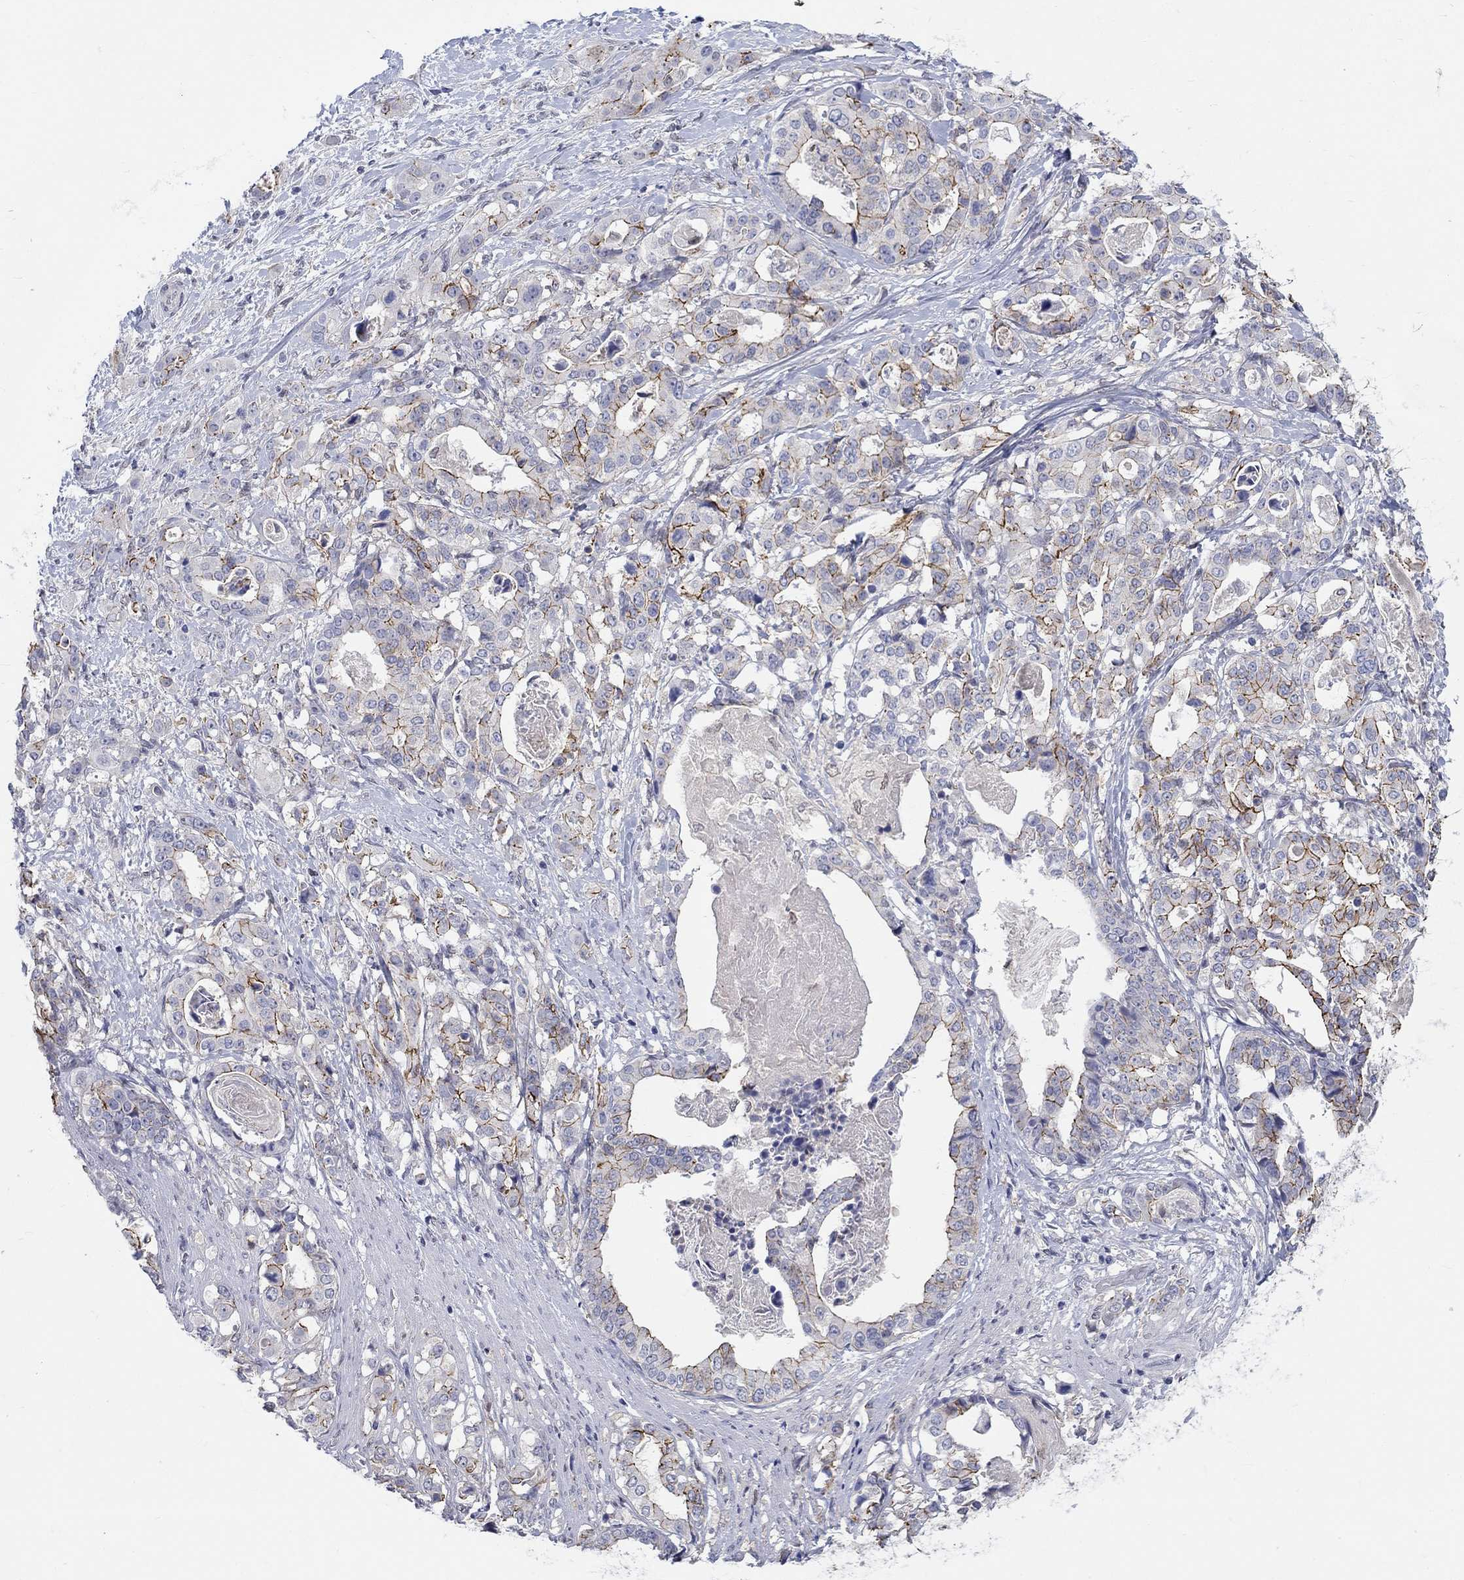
{"staining": {"intensity": "strong", "quantity": "25%-75%", "location": "cytoplasmic/membranous"}, "tissue": "stomach cancer", "cell_type": "Tumor cells", "image_type": "cancer", "snomed": [{"axis": "morphology", "description": "Adenocarcinoma, NOS"}, {"axis": "topography", "description": "Stomach"}], "caption": "This histopathology image demonstrates immunohistochemistry staining of human stomach adenocarcinoma, with high strong cytoplasmic/membranous staining in about 25%-75% of tumor cells.", "gene": "EGFLAM", "patient": {"sex": "male", "age": 48}}